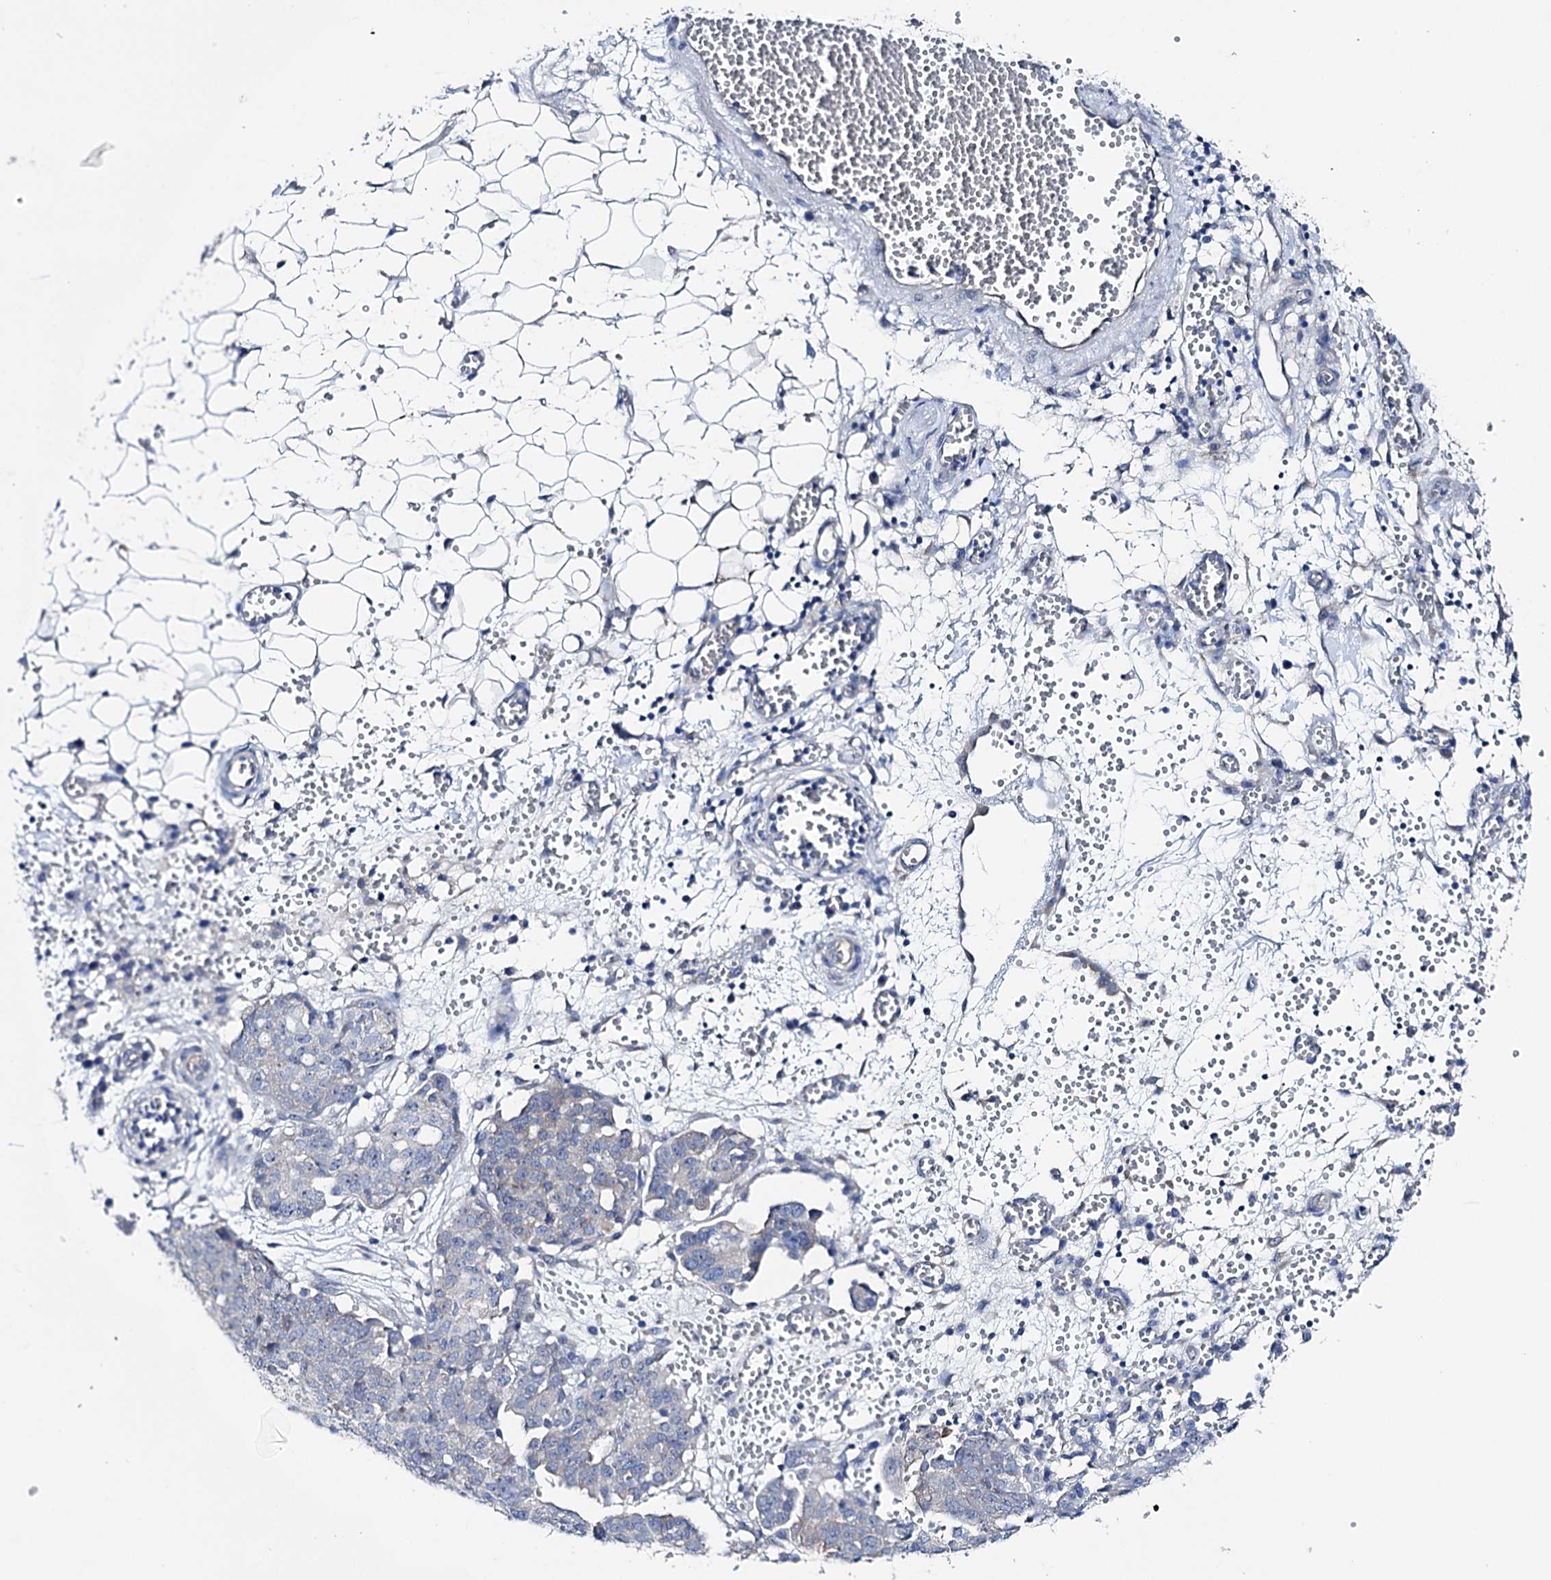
{"staining": {"intensity": "negative", "quantity": "none", "location": "none"}, "tissue": "ovarian cancer", "cell_type": "Tumor cells", "image_type": "cancer", "snomed": [{"axis": "morphology", "description": "Cystadenocarcinoma, serous, NOS"}, {"axis": "topography", "description": "Soft tissue"}, {"axis": "topography", "description": "Ovary"}], "caption": "An image of ovarian serous cystadenocarcinoma stained for a protein demonstrates no brown staining in tumor cells.", "gene": "SHROOM1", "patient": {"sex": "female", "age": 57}}